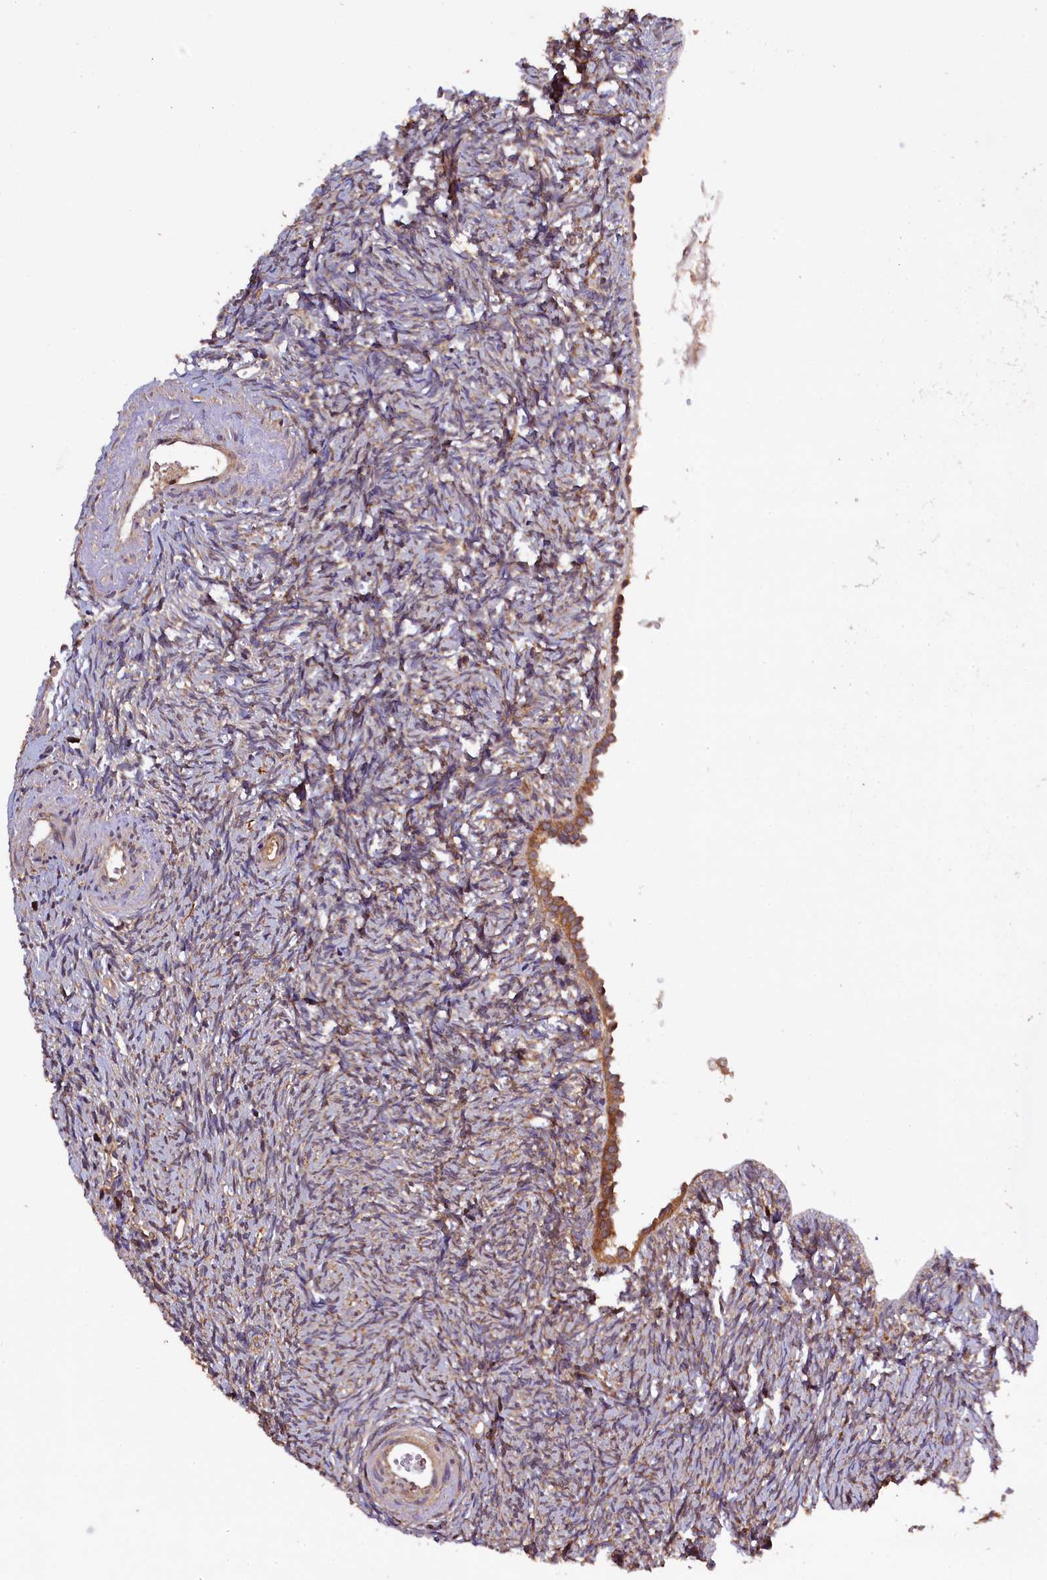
{"staining": {"intensity": "weak", "quantity": "<25%", "location": "cytoplasmic/membranous"}, "tissue": "ovary", "cell_type": "Ovarian stroma cells", "image_type": "normal", "snomed": [{"axis": "morphology", "description": "Normal tissue, NOS"}, {"axis": "topography", "description": "Ovary"}], "caption": "Immunohistochemical staining of unremarkable human ovary demonstrates no significant staining in ovarian stroma cells. (DAB (3,3'-diaminobenzidine) immunohistochemistry visualized using brightfield microscopy, high magnification).", "gene": "KLC2", "patient": {"sex": "female", "age": 51}}